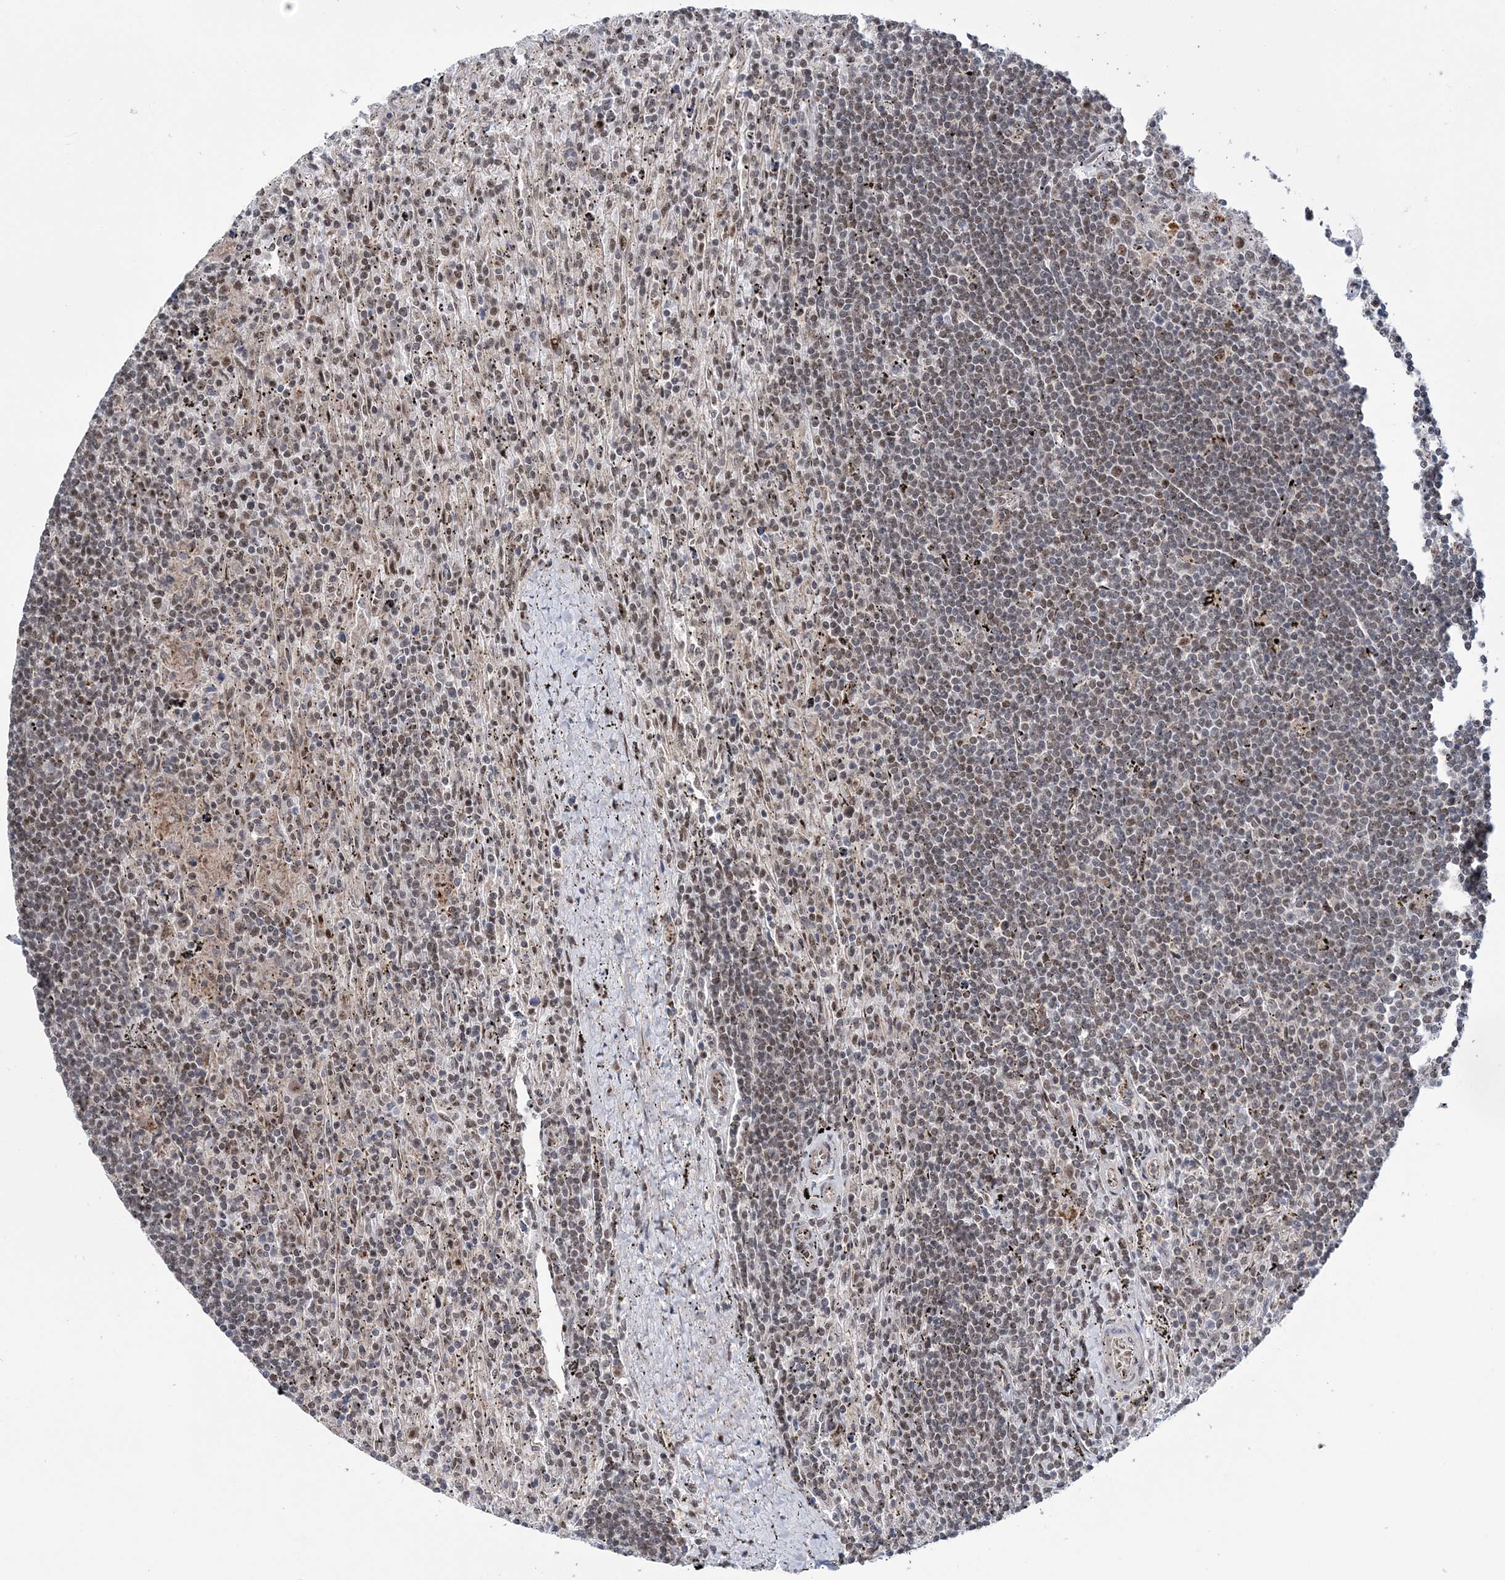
{"staining": {"intensity": "weak", "quantity": "25%-75%", "location": "nuclear"}, "tissue": "lymphoma", "cell_type": "Tumor cells", "image_type": "cancer", "snomed": [{"axis": "morphology", "description": "Malignant lymphoma, non-Hodgkin's type, Low grade"}, {"axis": "topography", "description": "Spleen"}], "caption": "Weak nuclear protein positivity is present in about 25%-75% of tumor cells in malignant lymphoma, non-Hodgkin's type (low-grade).", "gene": "TATDN2", "patient": {"sex": "male", "age": 76}}